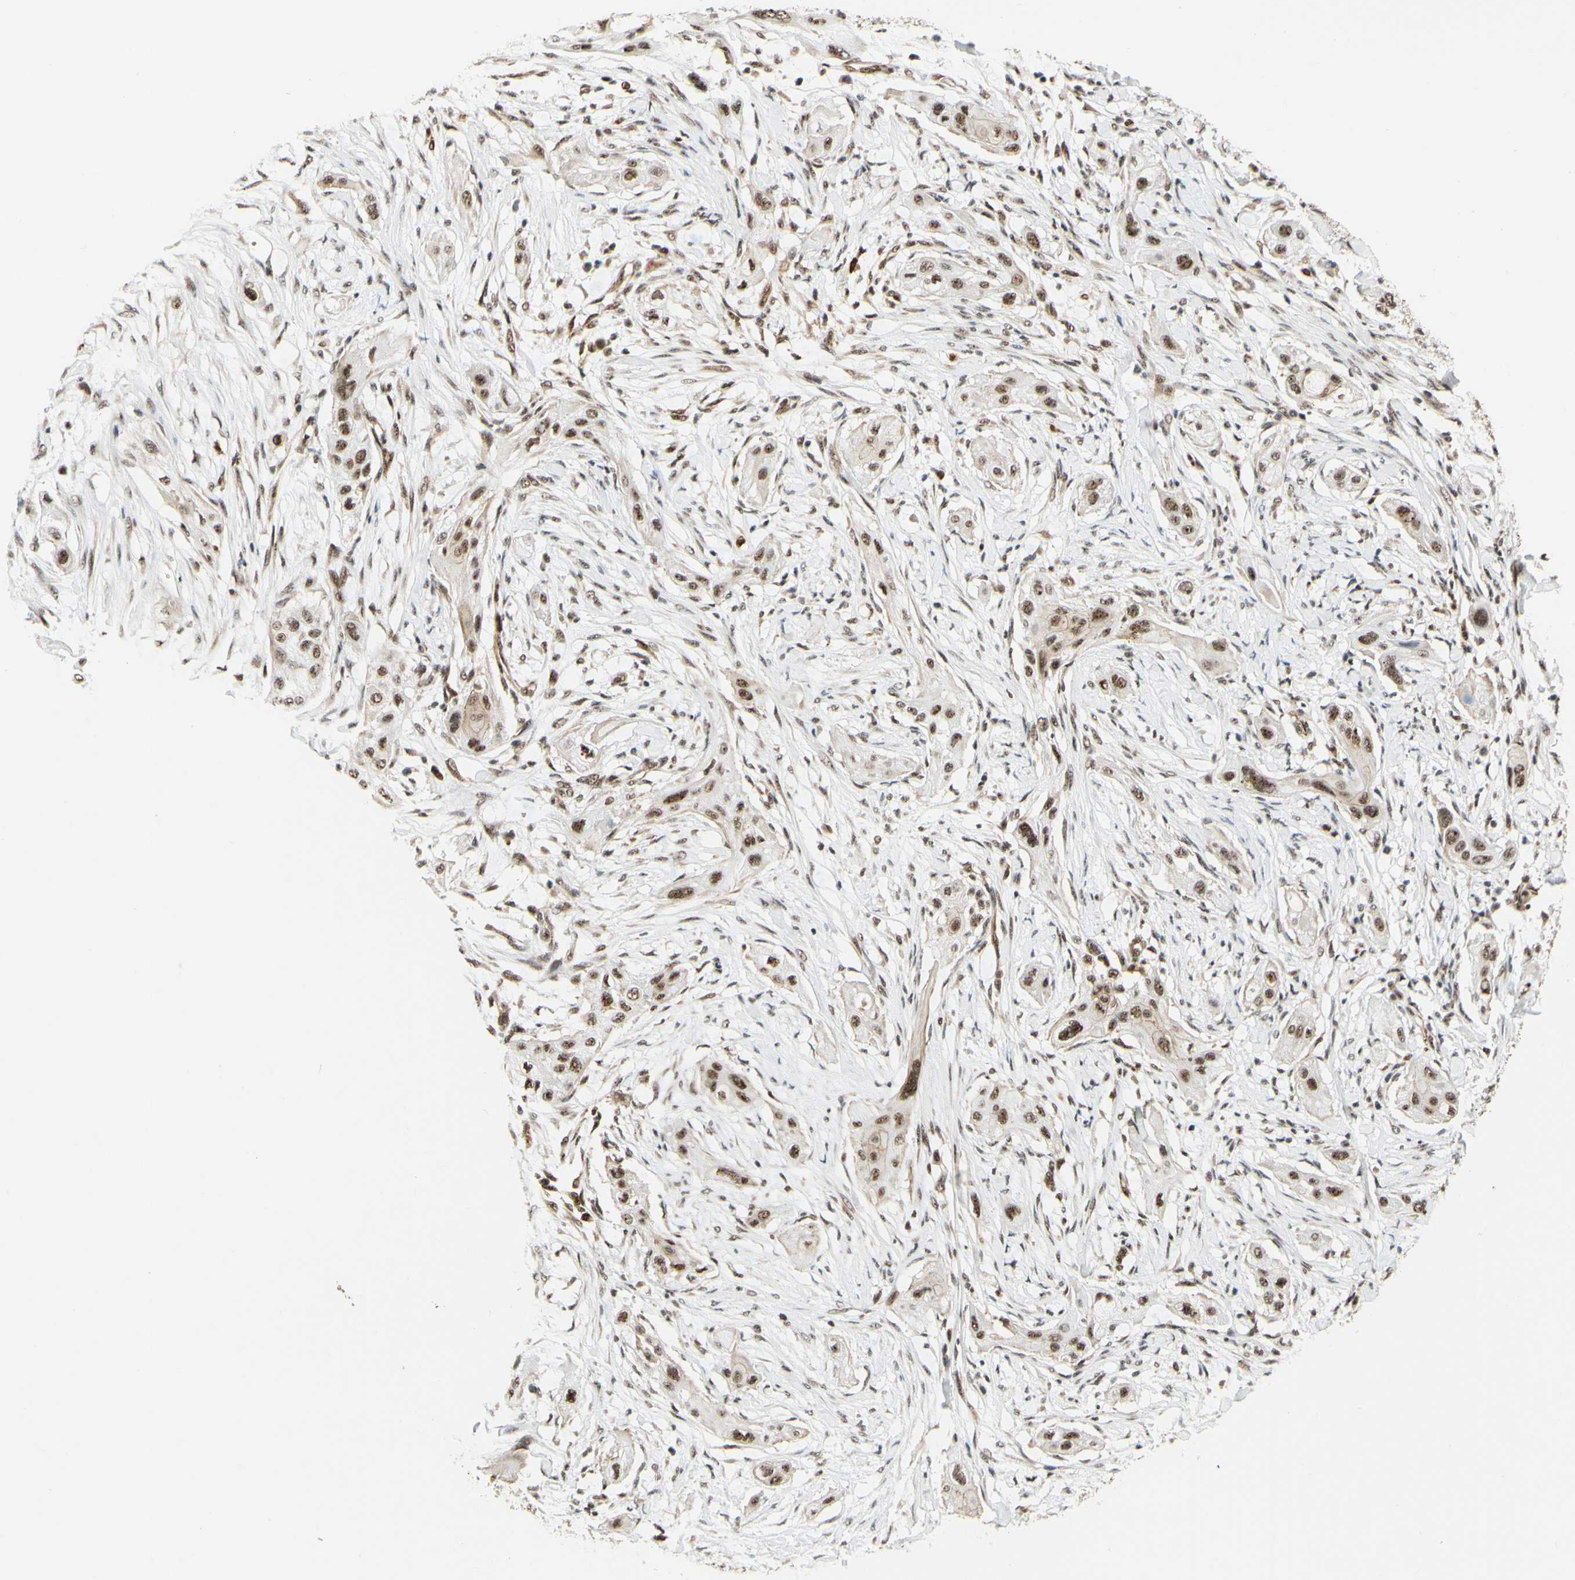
{"staining": {"intensity": "moderate", "quantity": ">75%", "location": "nuclear"}, "tissue": "lung cancer", "cell_type": "Tumor cells", "image_type": "cancer", "snomed": [{"axis": "morphology", "description": "Squamous cell carcinoma, NOS"}, {"axis": "topography", "description": "Lung"}], "caption": "Lung squamous cell carcinoma stained with DAB immunohistochemistry (IHC) displays medium levels of moderate nuclear expression in approximately >75% of tumor cells.", "gene": "SAP18", "patient": {"sex": "female", "age": 47}}